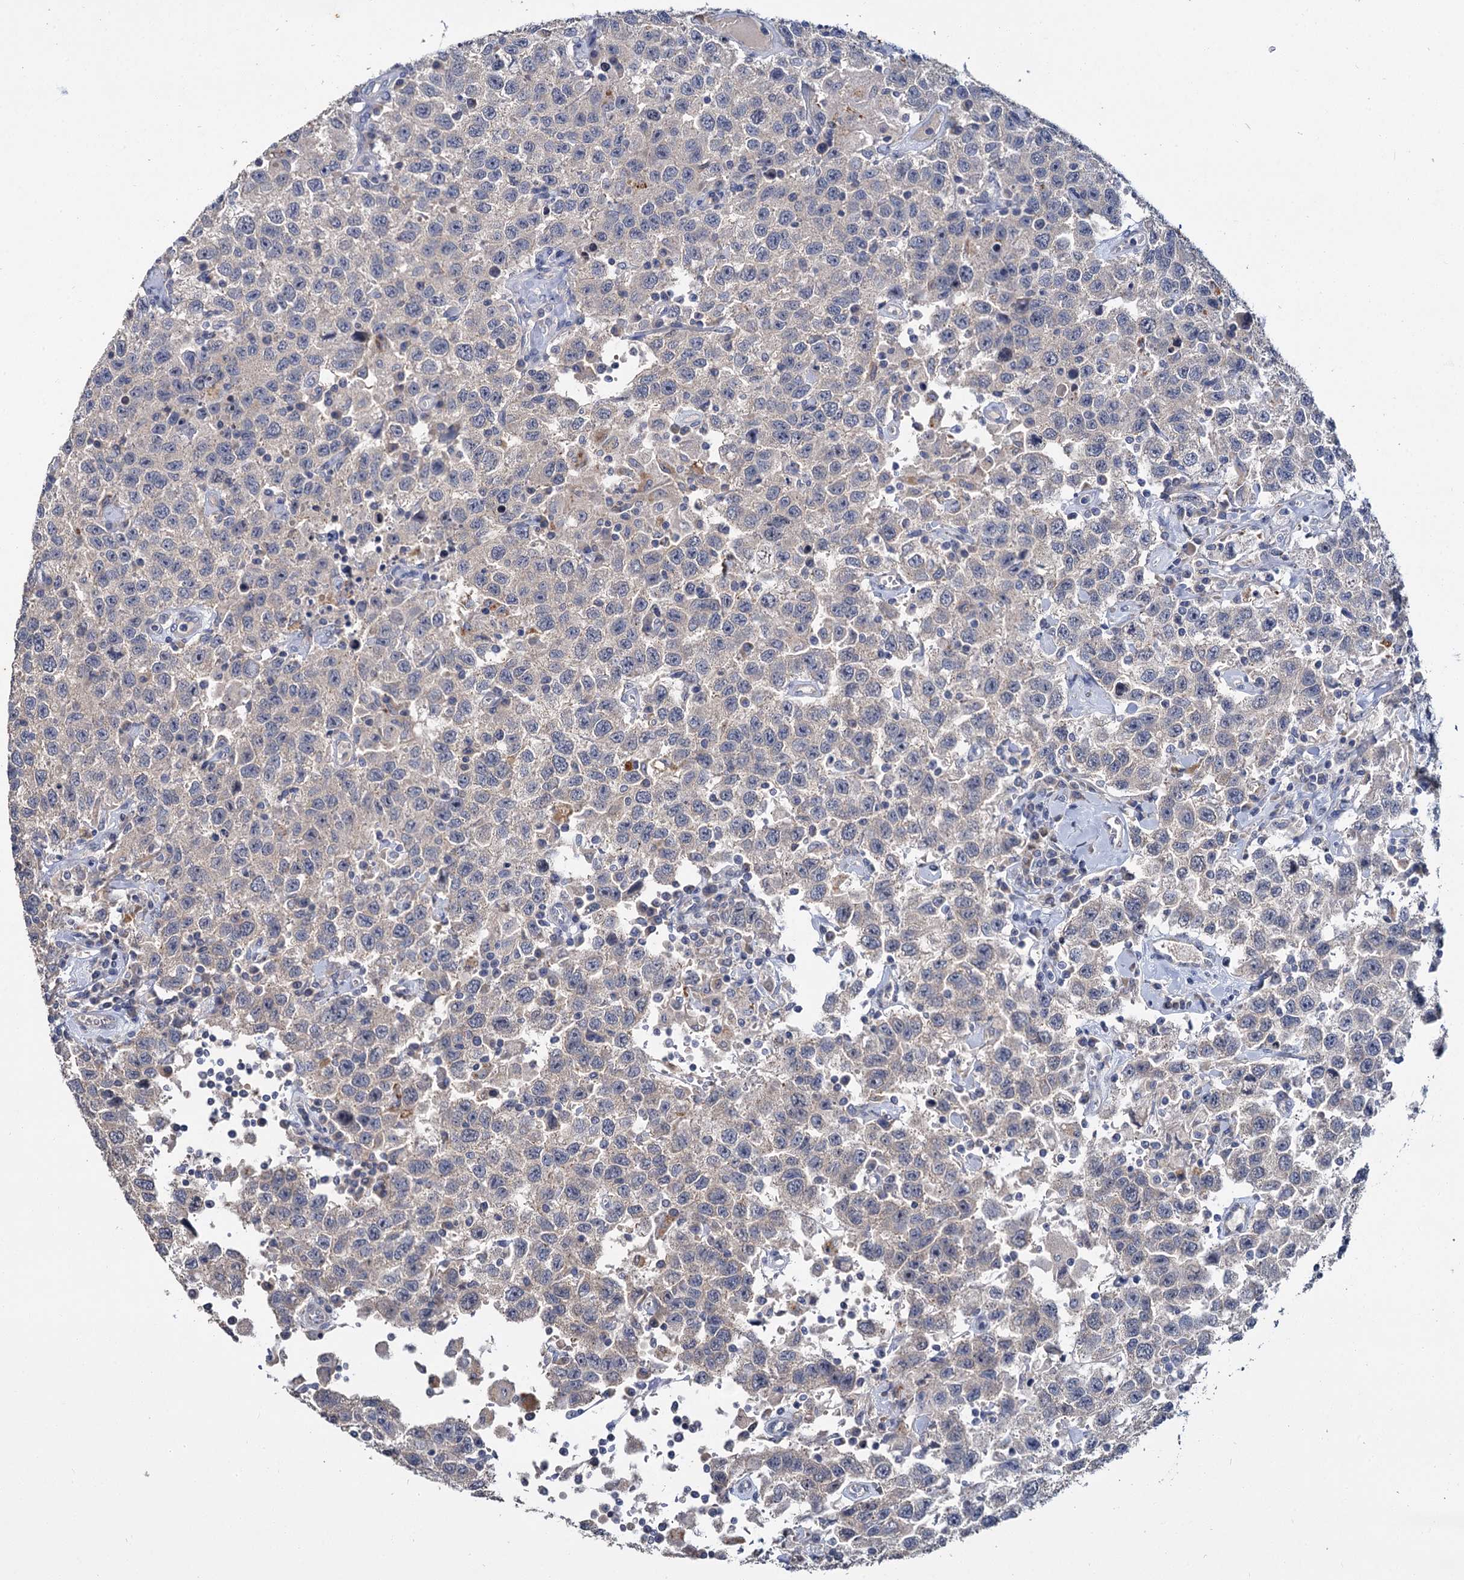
{"staining": {"intensity": "weak", "quantity": "<25%", "location": "cytoplasmic/membranous"}, "tissue": "testis cancer", "cell_type": "Tumor cells", "image_type": "cancer", "snomed": [{"axis": "morphology", "description": "Seminoma, NOS"}, {"axis": "topography", "description": "Testis"}], "caption": "IHC of human testis seminoma displays no staining in tumor cells.", "gene": "ATP9A", "patient": {"sex": "male", "age": 41}}